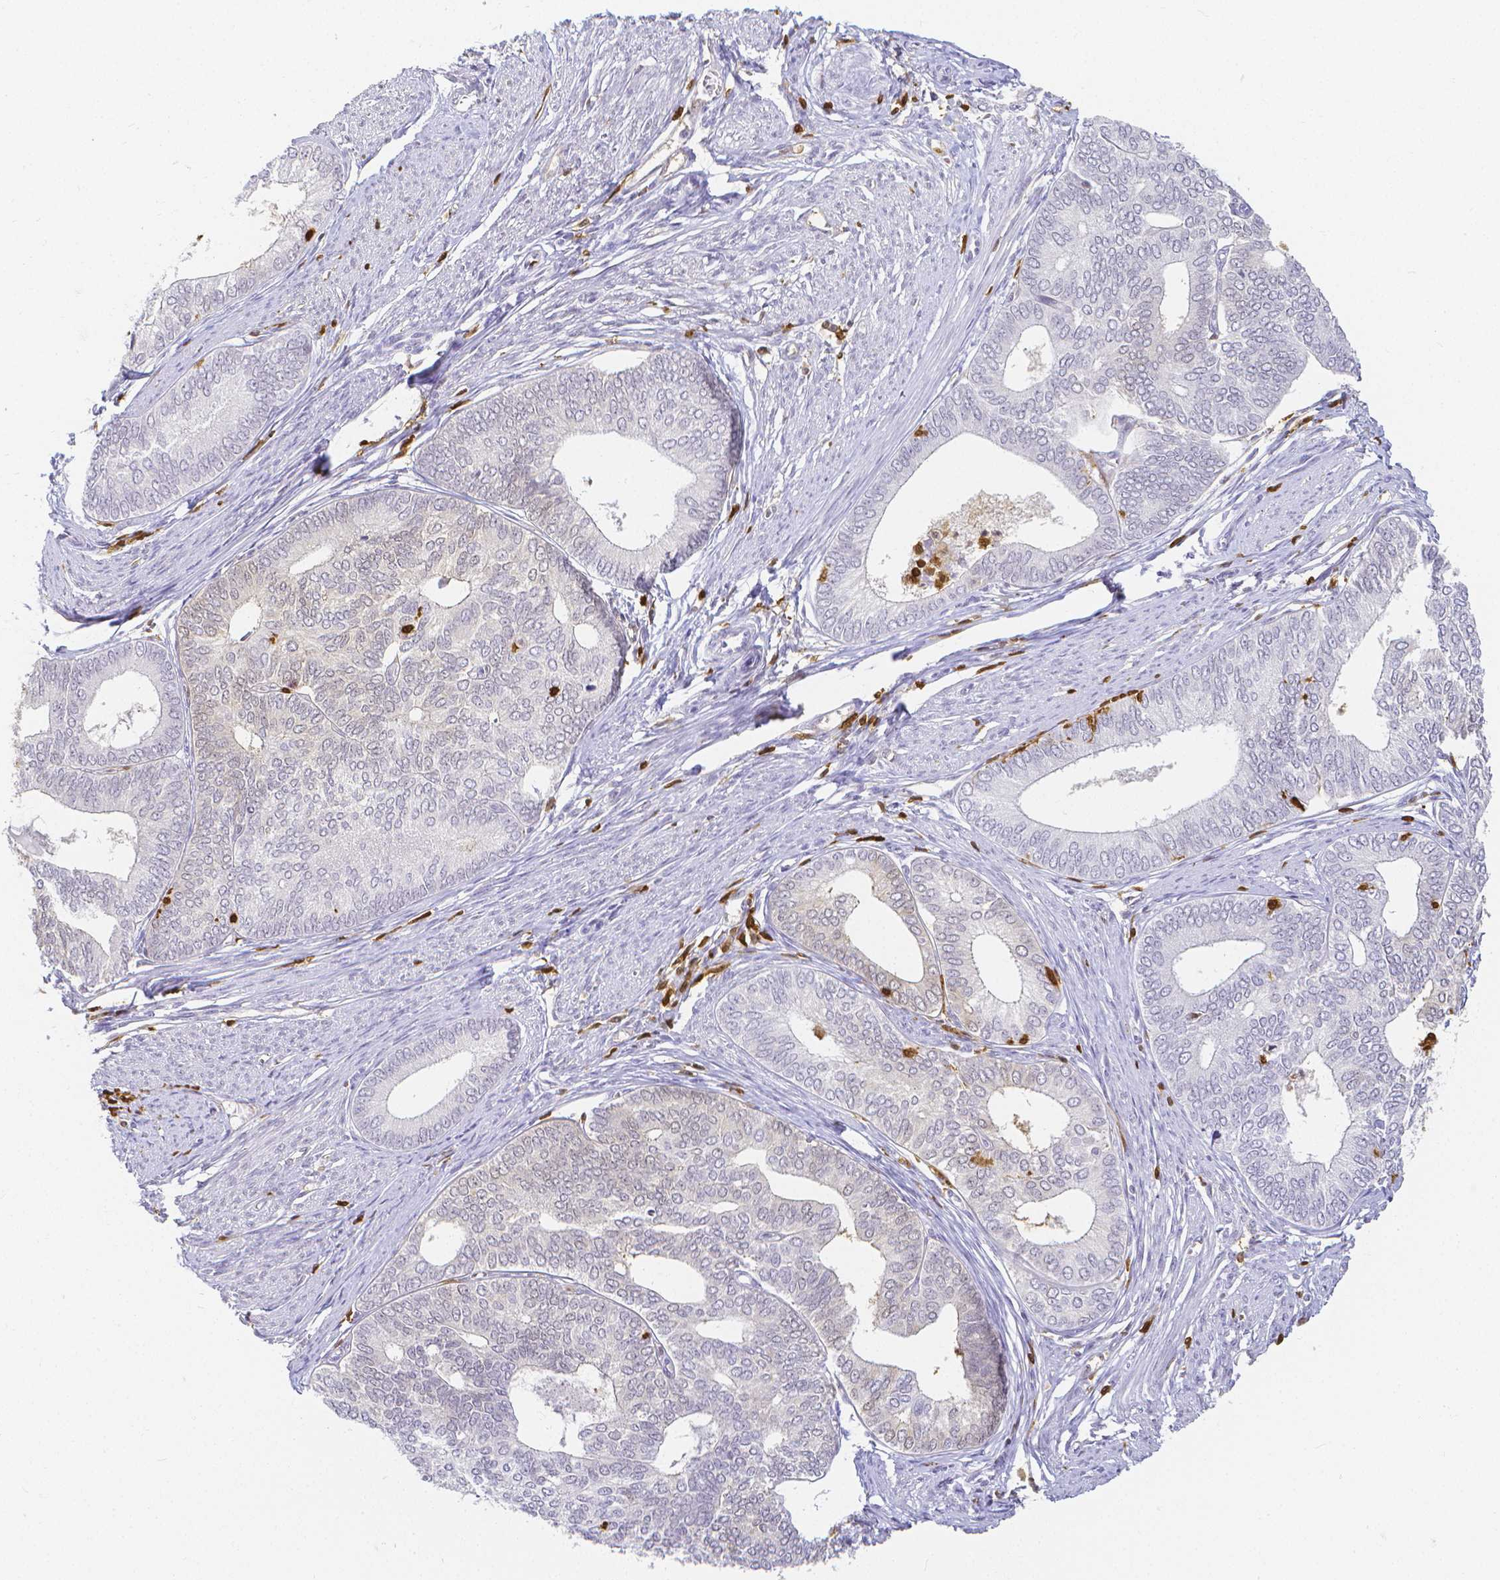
{"staining": {"intensity": "negative", "quantity": "none", "location": "none"}, "tissue": "endometrial cancer", "cell_type": "Tumor cells", "image_type": "cancer", "snomed": [{"axis": "morphology", "description": "Adenocarcinoma, NOS"}, {"axis": "topography", "description": "Endometrium"}], "caption": "Tumor cells show no significant expression in endometrial adenocarcinoma.", "gene": "COTL1", "patient": {"sex": "female", "age": 75}}